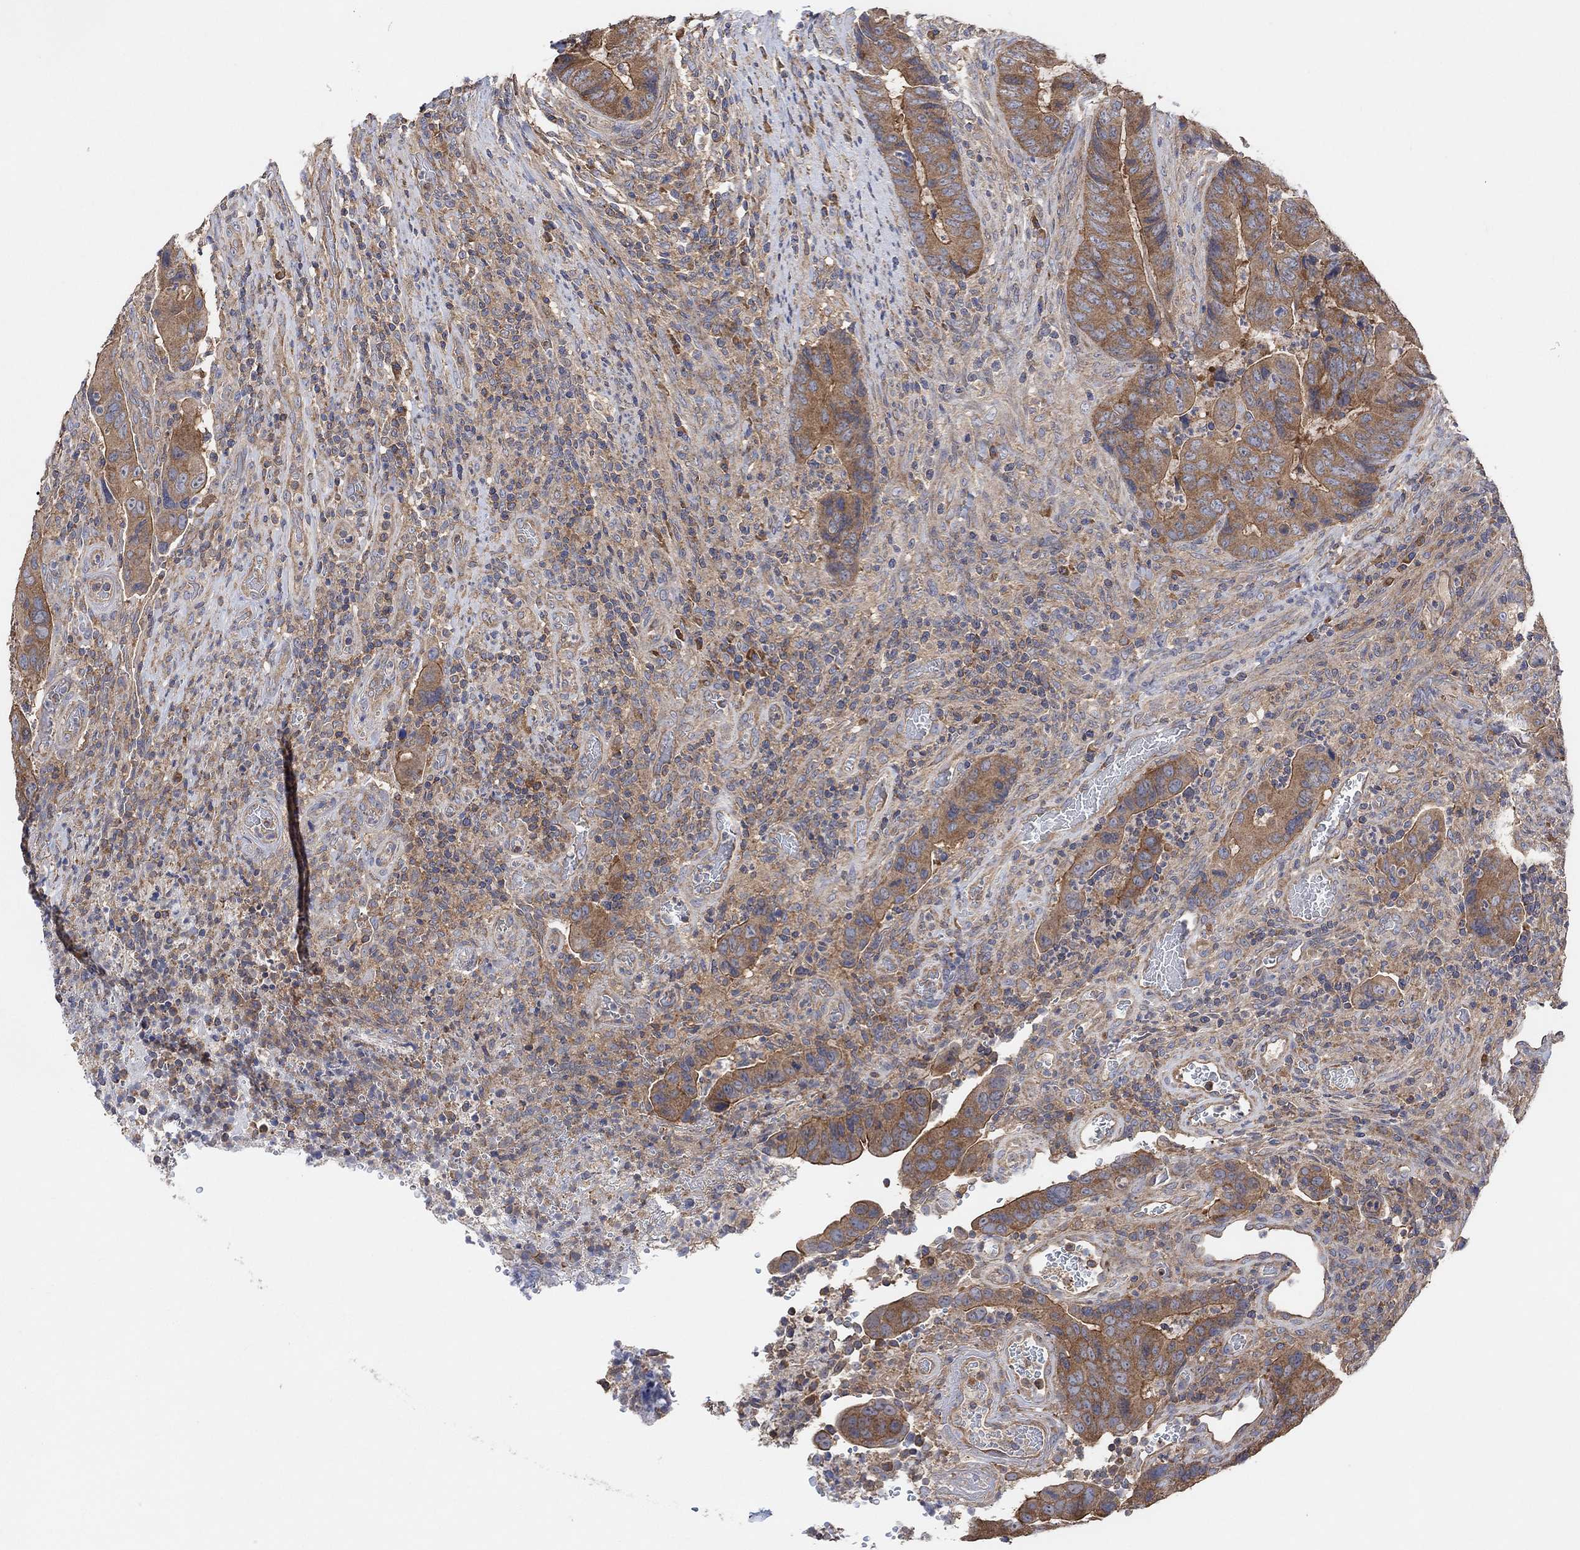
{"staining": {"intensity": "strong", "quantity": "25%-75%", "location": "cytoplasmic/membranous"}, "tissue": "colorectal cancer", "cell_type": "Tumor cells", "image_type": "cancer", "snomed": [{"axis": "morphology", "description": "Adenocarcinoma, NOS"}, {"axis": "topography", "description": "Colon"}], "caption": "Protein positivity by immunohistochemistry (IHC) exhibits strong cytoplasmic/membranous staining in about 25%-75% of tumor cells in colorectal adenocarcinoma.", "gene": "BLOC1S3", "patient": {"sex": "female", "age": 56}}